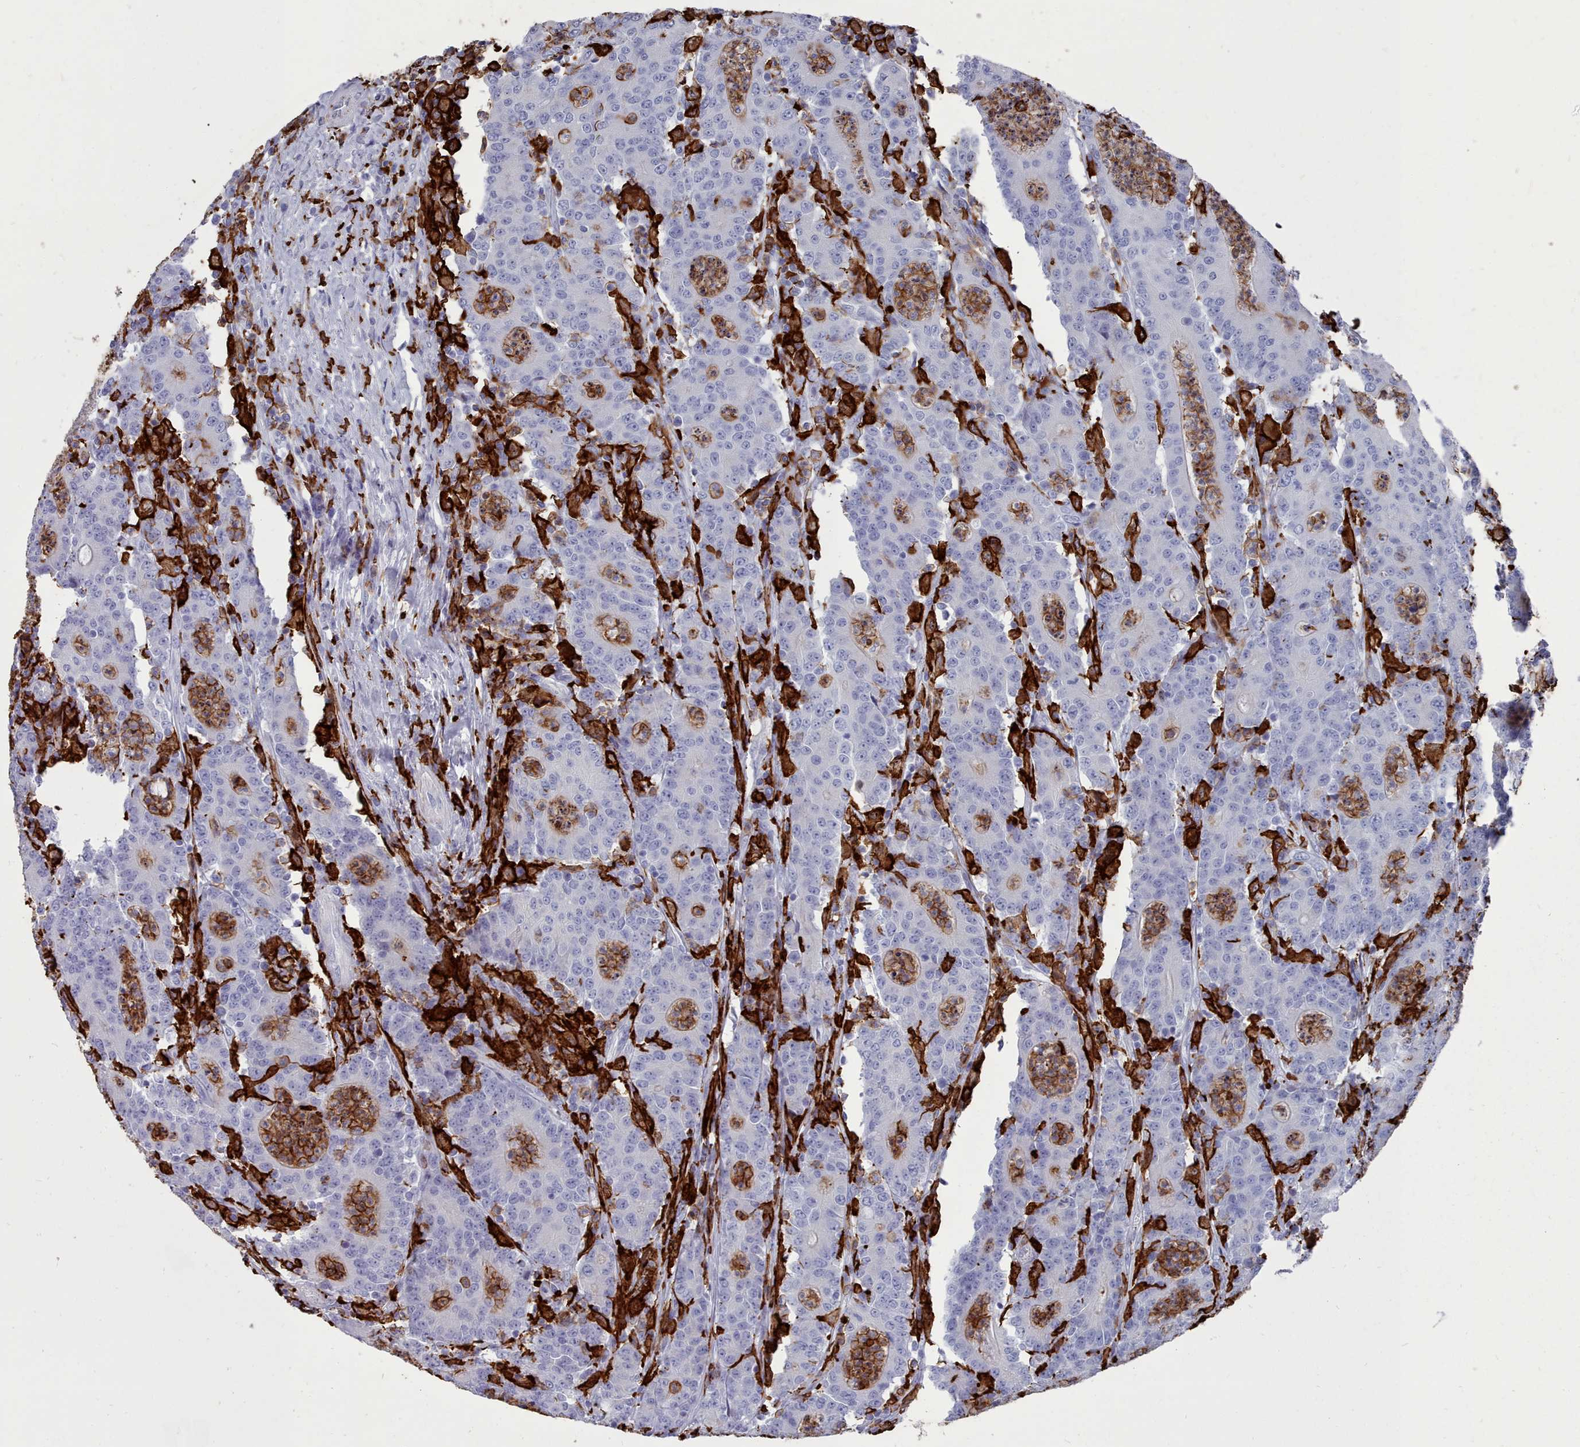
{"staining": {"intensity": "negative", "quantity": "none", "location": "none"}, "tissue": "colorectal cancer", "cell_type": "Tumor cells", "image_type": "cancer", "snomed": [{"axis": "morphology", "description": "Adenocarcinoma, NOS"}, {"axis": "topography", "description": "Colon"}], "caption": "An immunohistochemistry image of adenocarcinoma (colorectal) is shown. There is no staining in tumor cells of adenocarcinoma (colorectal).", "gene": "AIF1", "patient": {"sex": "male", "age": 83}}